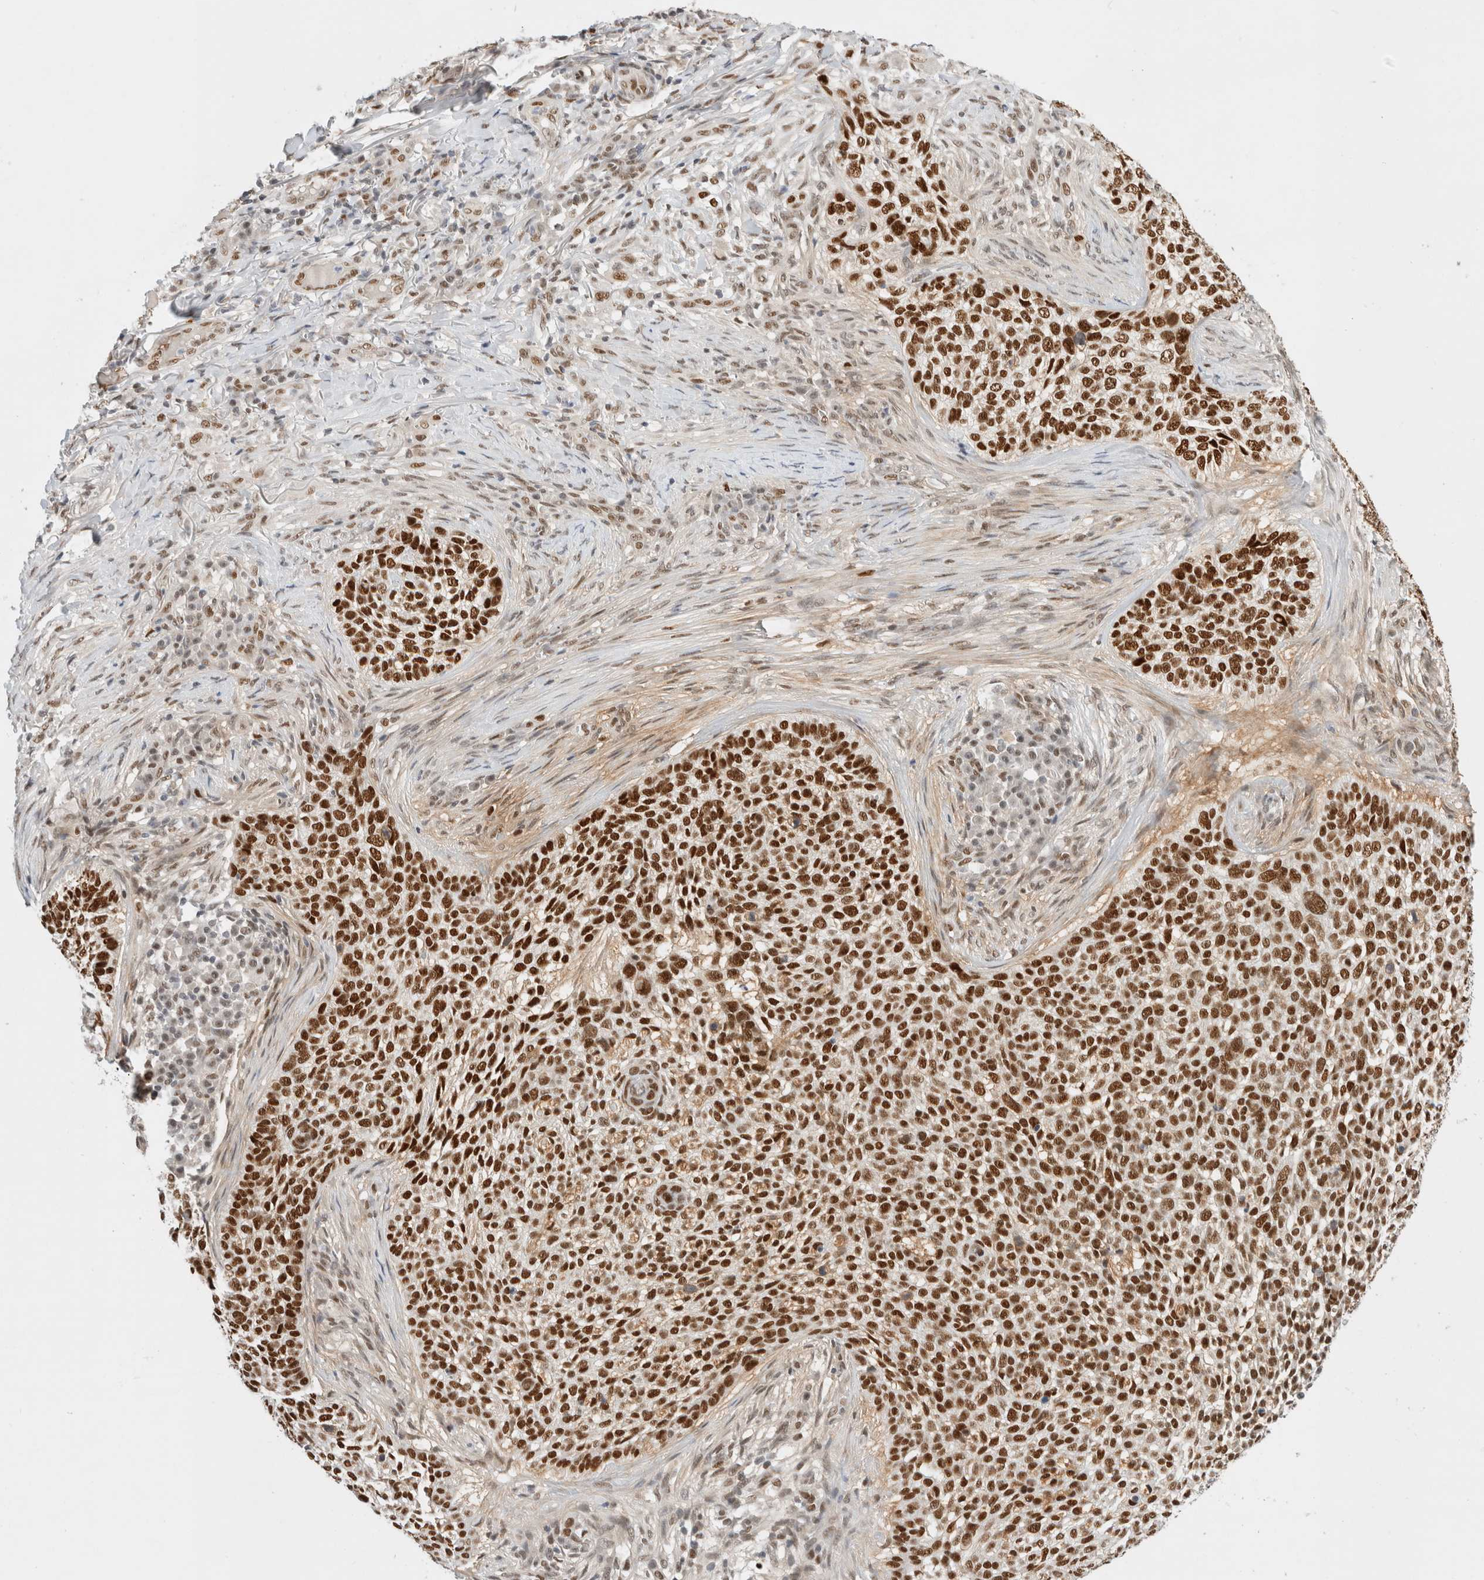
{"staining": {"intensity": "strong", "quantity": ">75%", "location": "nuclear"}, "tissue": "skin cancer", "cell_type": "Tumor cells", "image_type": "cancer", "snomed": [{"axis": "morphology", "description": "Basal cell carcinoma"}, {"axis": "topography", "description": "Skin"}], "caption": "Immunohistochemical staining of basal cell carcinoma (skin) demonstrates strong nuclear protein expression in about >75% of tumor cells.", "gene": "GTF2I", "patient": {"sex": "female", "age": 64}}